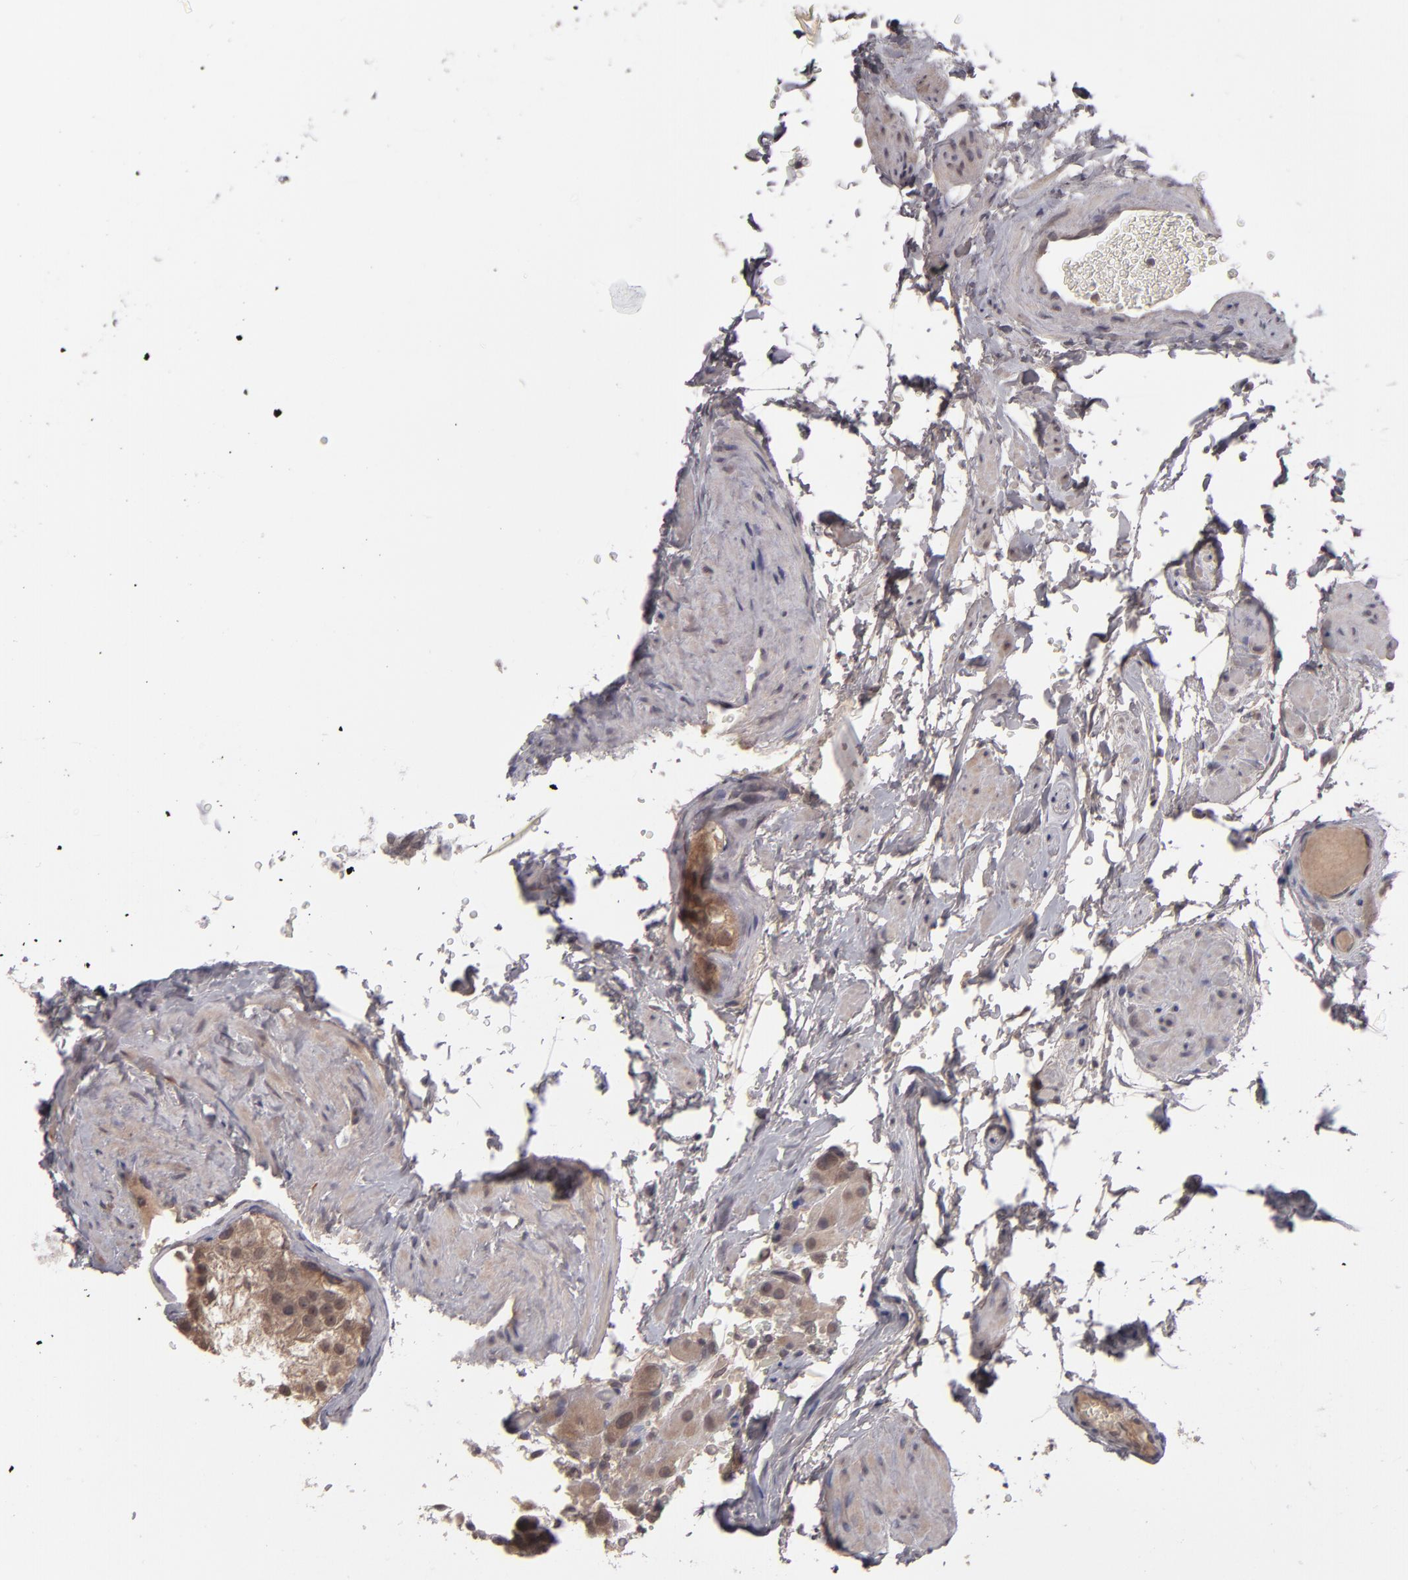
{"staining": {"intensity": "moderate", "quantity": ">75%", "location": "cytoplasmic/membranous"}, "tissue": "epididymis", "cell_type": "Glandular cells", "image_type": "normal", "snomed": [{"axis": "morphology", "description": "Normal tissue, NOS"}, {"axis": "topography", "description": "Testis"}, {"axis": "topography", "description": "Epididymis"}], "caption": "A brown stain highlights moderate cytoplasmic/membranous expression of a protein in glandular cells of normal epididymis. Using DAB (brown) and hematoxylin (blue) stains, captured at high magnification using brightfield microscopy.", "gene": "TYMS", "patient": {"sex": "male", "age": 36}}